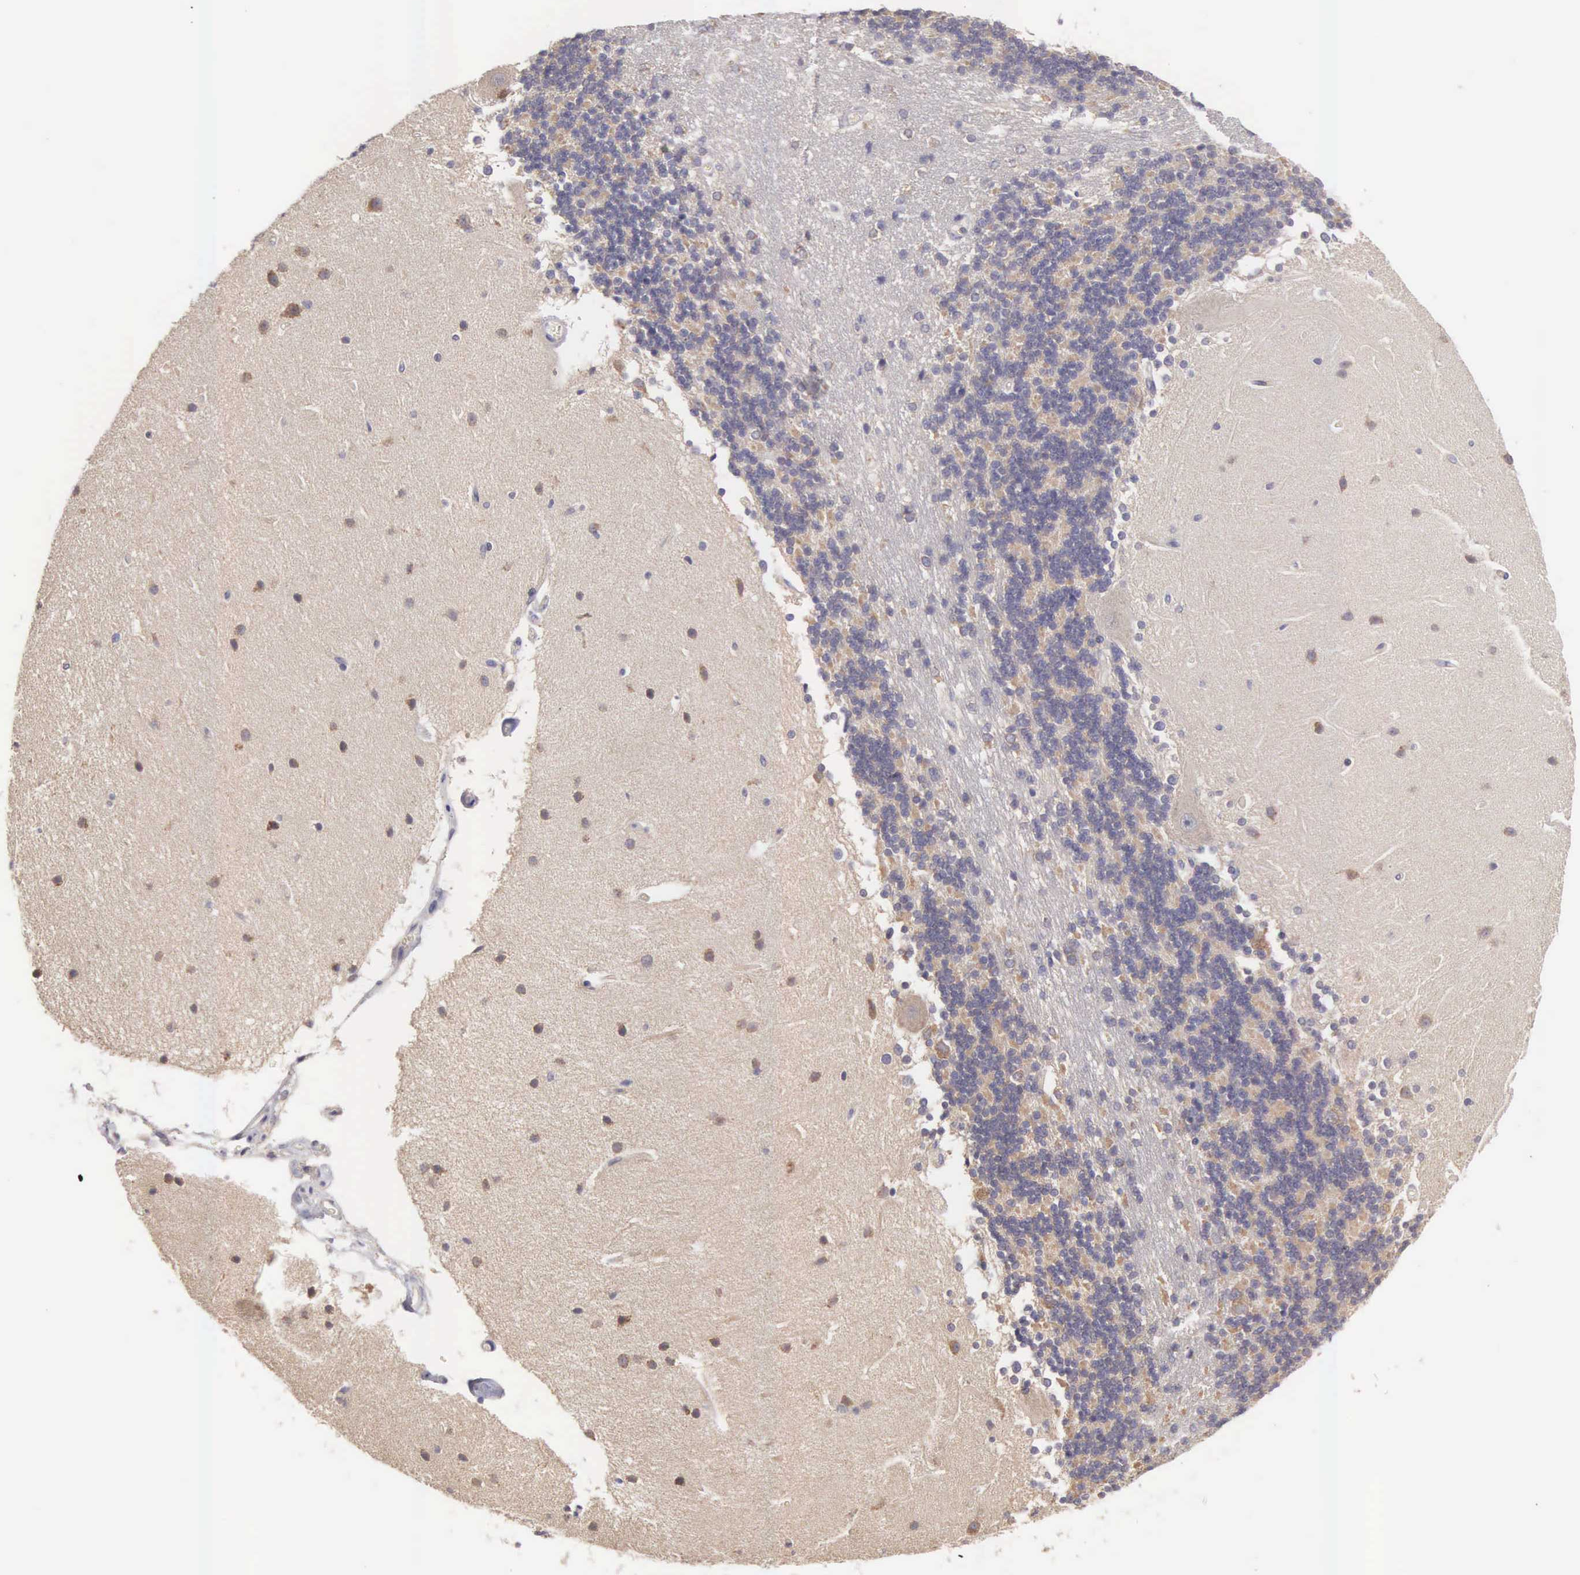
{"staining": {"intensity": "weak", "quantity": "<25%", "location": "cytoplasmic/membranous"}, "tissue": "cerebellum", "cell_type": "Cells in granular layer", "image_type": "normal", "snomed": [{"axis": "morphology", "description": "Normal tissue, NOS"}, {"axis": "topography", "description": "Cerebellum"}], "caption": "Image shows no significant protein expression in cells in granular layer of unremarkable cerebellum. Brightfield microscopy of immunohistochemistry stained with DAB (brown) and hematoxylin (blue), captured at high magnification.", "gene": "TXLNG", "patient": {"sex": "female", "age": 54}}